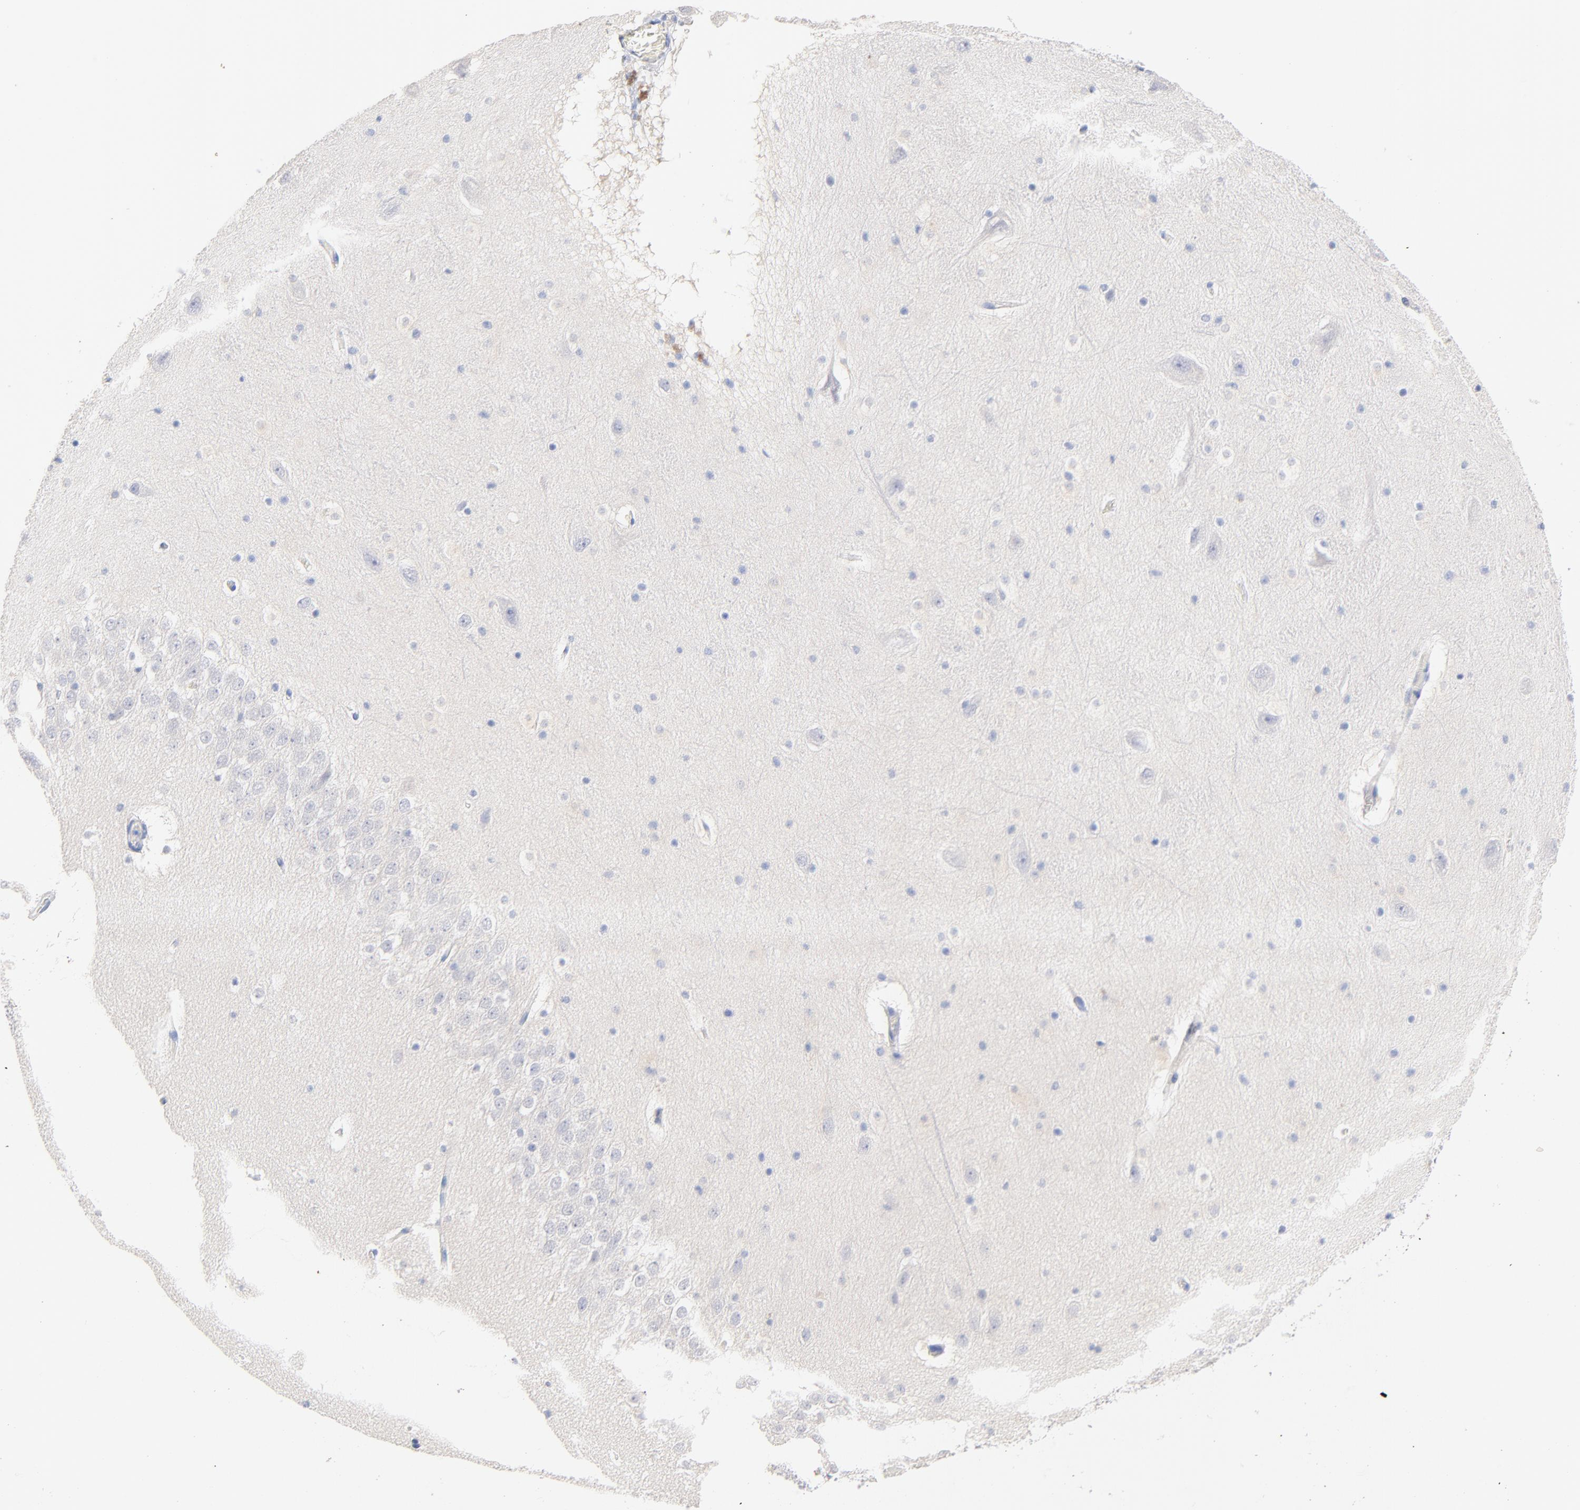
{"staining": {"intensity": "negative", "quantity": "none", "location": "none"}, "tissue": "hippocampus", "cell_type": "Glial cells", "image_type": "normal", "snomed": [{"axis": "morphology", "description": "Normal tissue, NOS"}, {"axis": "topography", "description": "Hippocampus"}], "caption": "Immunohistochemical staining of normal human hippocampus displays no significant expression in glial cells.", "gene": "CPS1", "patient": {"sex": "male", "age": 45}}